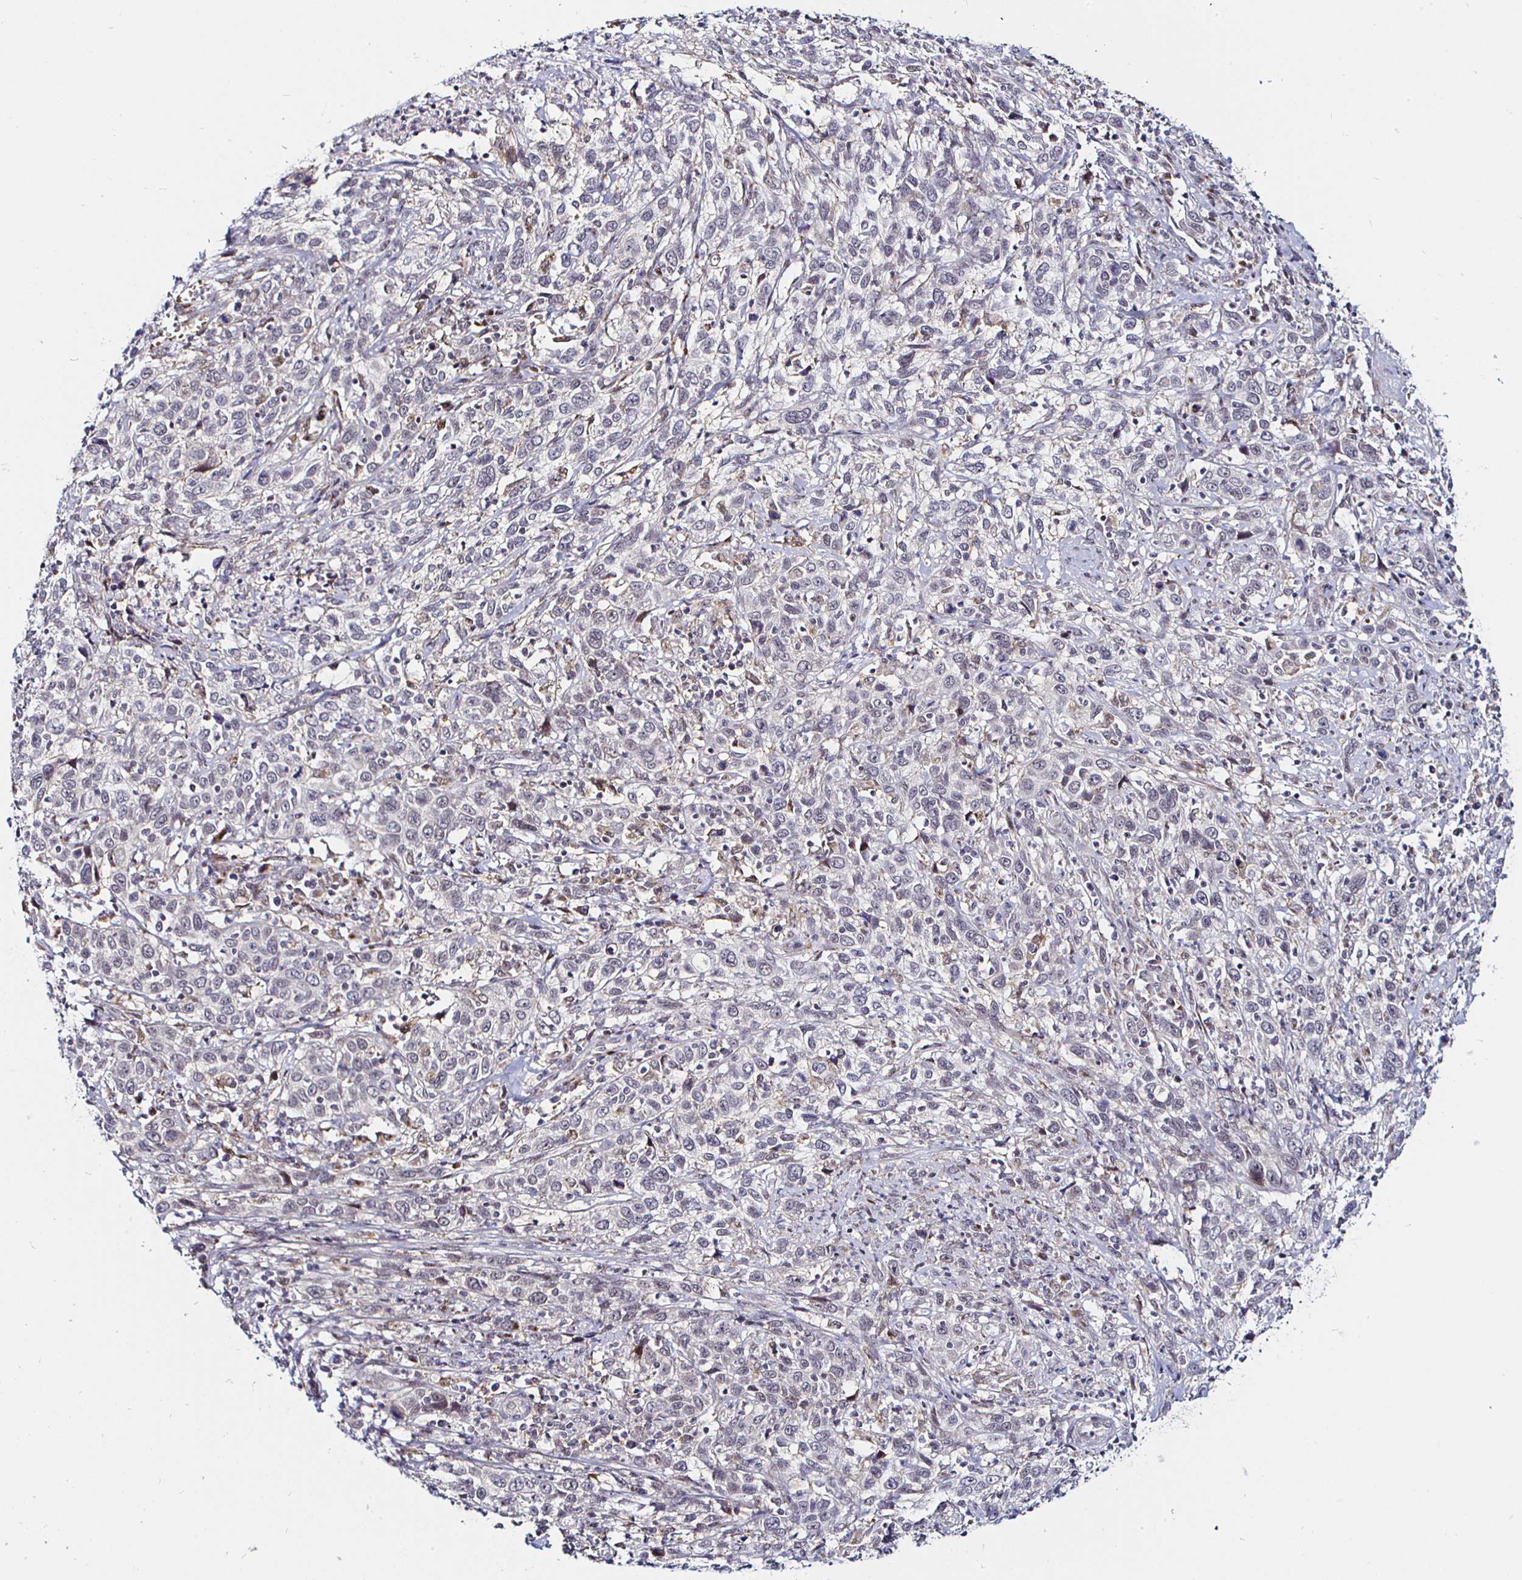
{"staining": {"intensity": "negative", "quantity": "none", "location": "none"}, "tissue": "cervical cancer", "cell_type": "Tumor cells", "image_type": "cancer", "snomed": [{"axis": "morphology", "description": "Squamous cell carcinoma, NOS"}, {"axis": "topography", "description": "Cervix"}], "caption": "Tumor cells show no significant protein positivity in cervical squamous cell carcinoma.", "gene": "ATG3", "patient": {"sex": "female", "age": 46}}